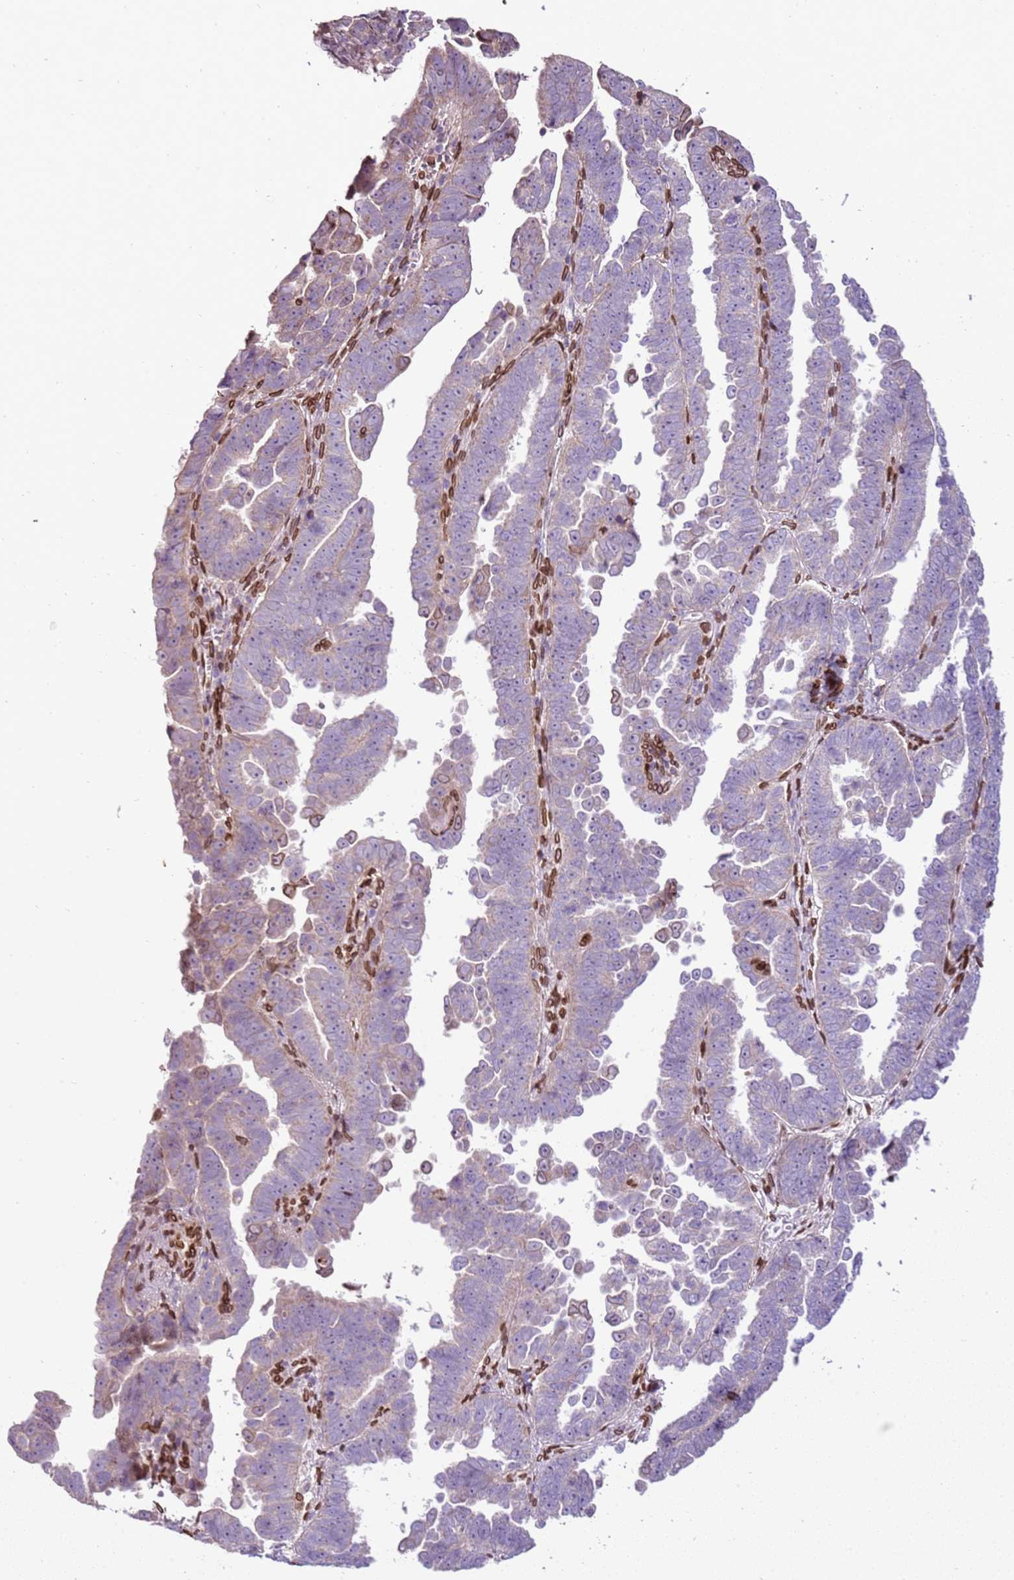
{"staining": {"intensity": "negative", "quantity": "none", "location": "none"}, "tissue": "endometrial cancer", "cell_type": "Tumor cells", "image_type": "cancer", "snomed": [{"axis": "morphology", "description": "Adenocarcinoma, NOS"}, {"axis": "topography", "description": "Endometrium"}], "caption": "Protein analysis of adenocarcinoma (endometrial) displays no significant positivity in tumor cells.", "gene": "TMEM47", "patient": {"sex": "female", "age": 75}}